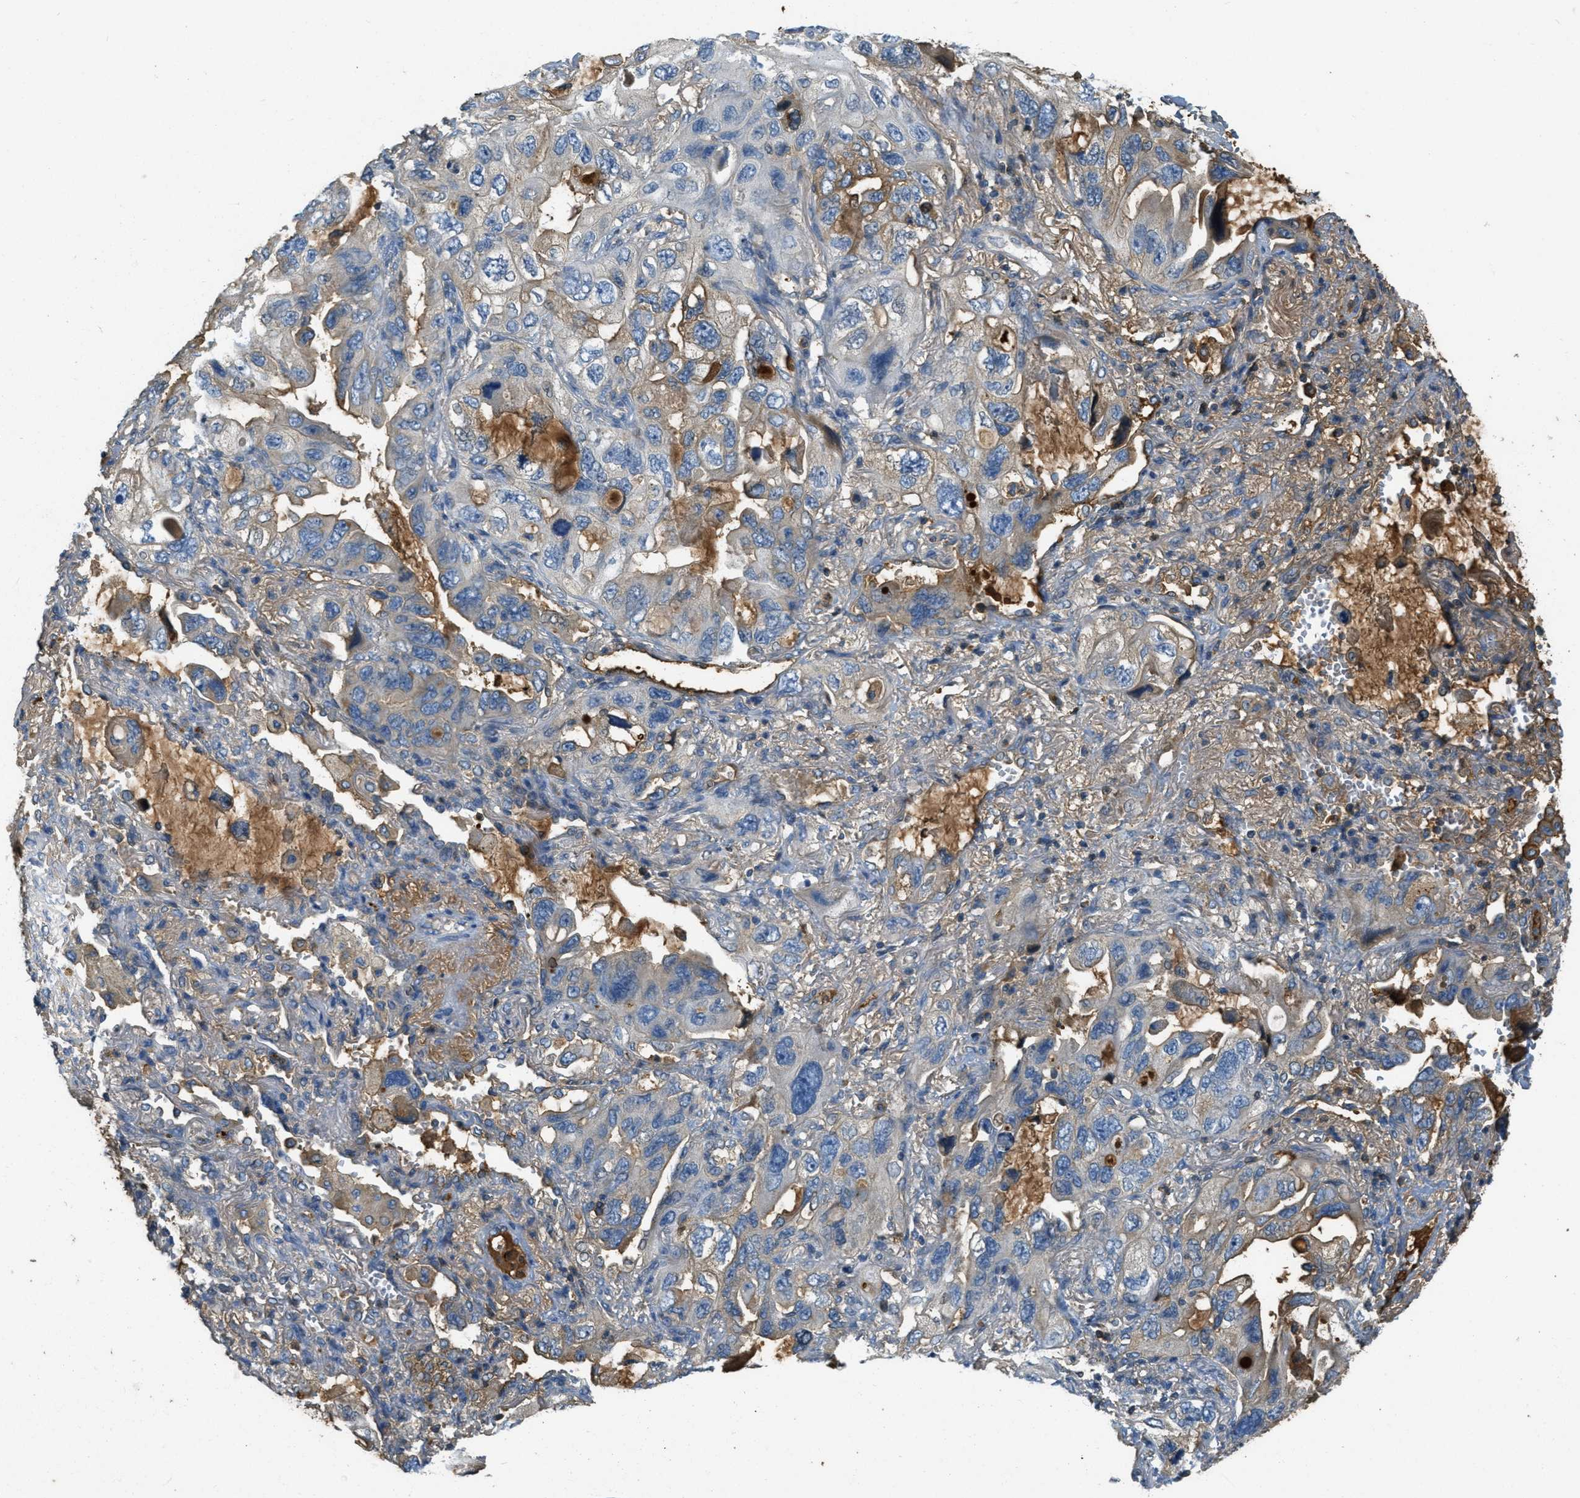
{"staining": {"intensity": "weak", "quantity": "<25%", "location": "cytoplasmic/membranous"}, "tissue": "lung cancer", "cell_type": "Tumor cells", "image_type": "cancer", "snomed": [{"axis": "morphology", "description": "Squamous cell carcinoma, NOS"}, {"axis": "topography", "description": "Lung"}], "caption": "Immunohistochemistry histopathology image of neoplastic tissue: human lung squamous cell carcinoma stained with DAB (3,3'-diaminobenzidine) exhibits no significant protein expression in tumor cells. The staining was performed using DAB to visualize the protein expression in brown, while the nuclei were stained in blue with hematoxylin (Magnification: 20x).", "gene": "PRTN3", "patient": {"sex": "female", "age": 73}}